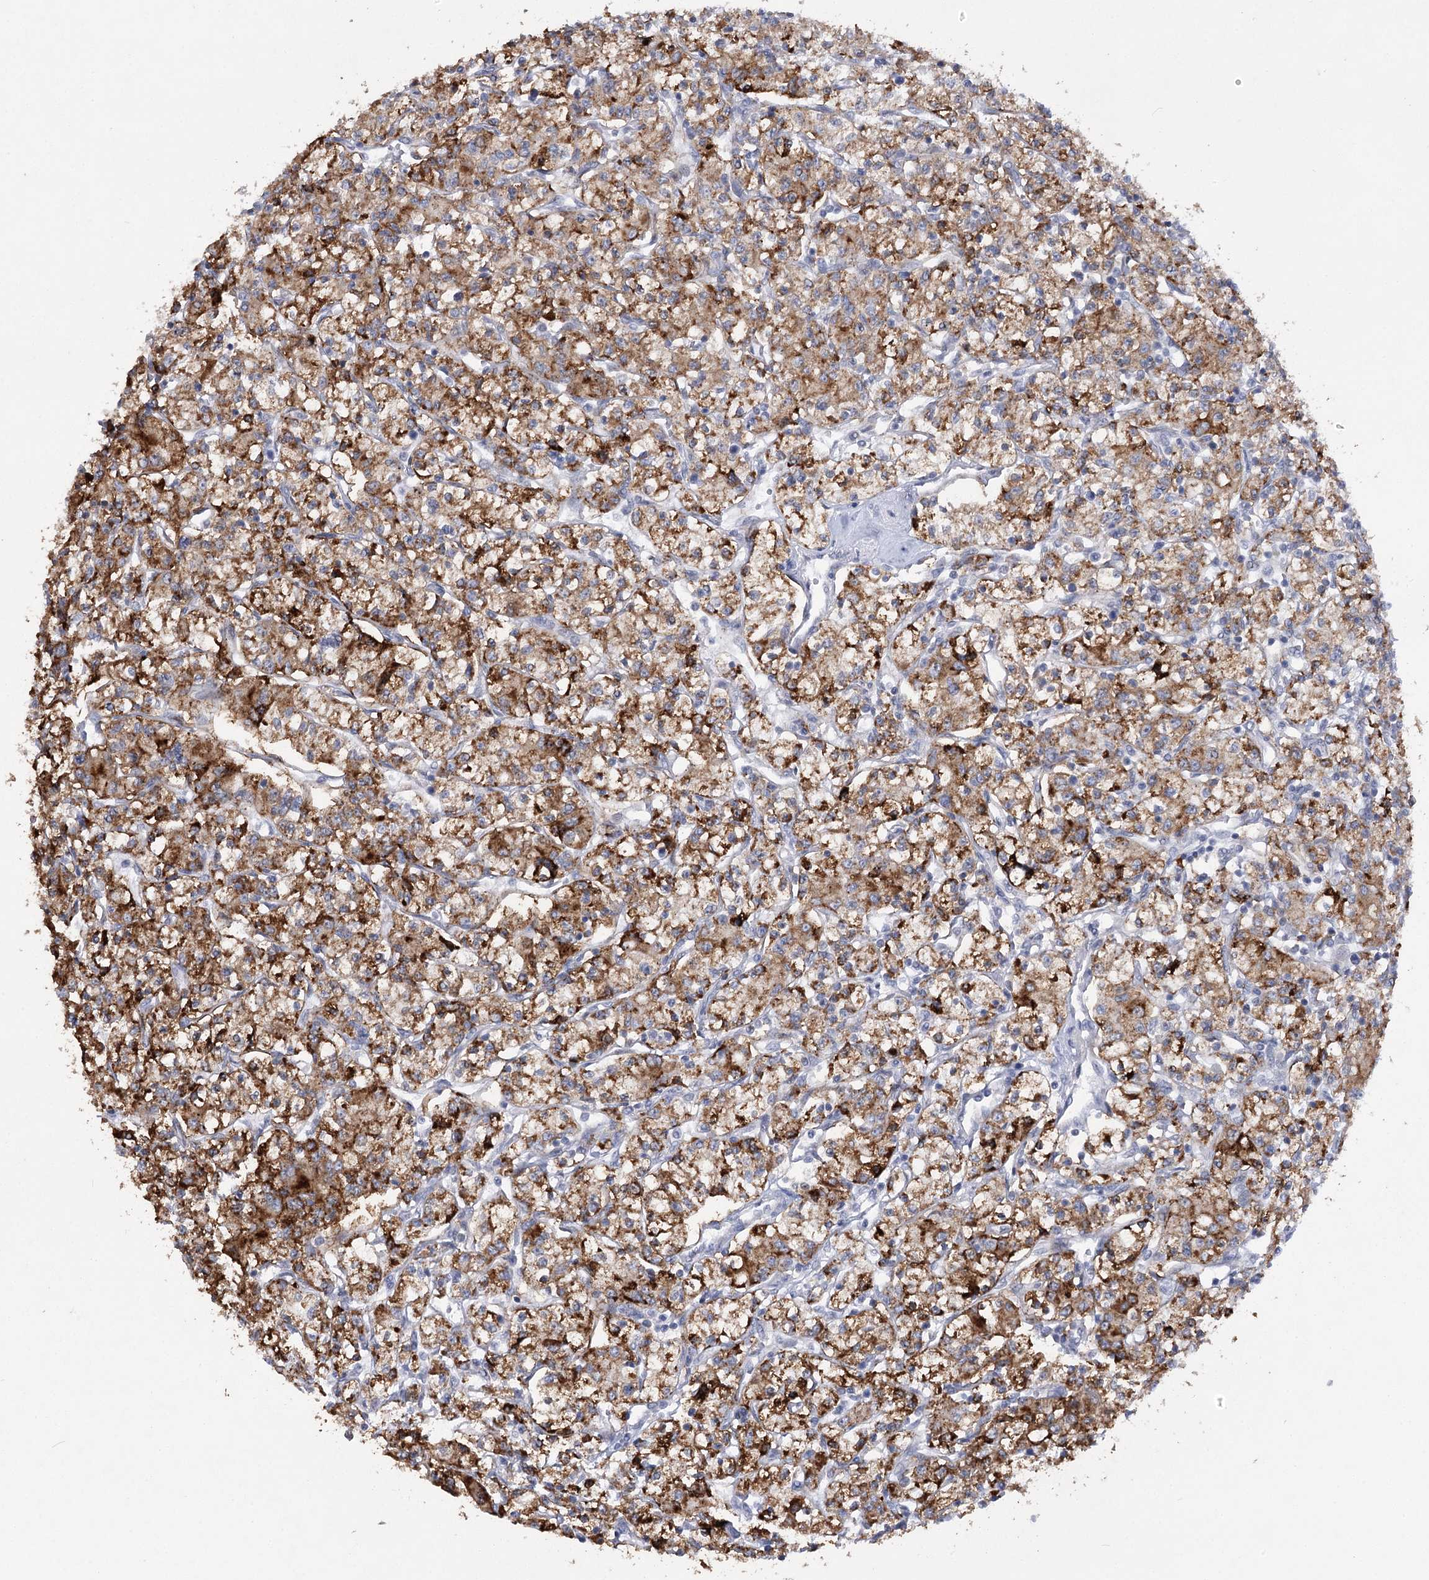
{"staining": {"intensity": "moderate", "quantity": "25%-75%", "location": "cytoplasmic/membranous"}, "tissue": "renal cancer", "cell_type": "Tumor cells", "image_type": "cancer", "snomed": [{"axis": "morphology", "description": "Adenocarcinoma, NOS"}, {"axis": "topography", "description": "Kidney"}], "caption": "DAB (3,3'-diaminobenzidine) immunohistochemical staining of renal adenocarcinoma exhibits moderate cytoplasmic/membranous protein staining in about 25%-75% of tumor cells.", "gene": "PHYHIPL", "patient": {"sex": "female", "age": 59}}